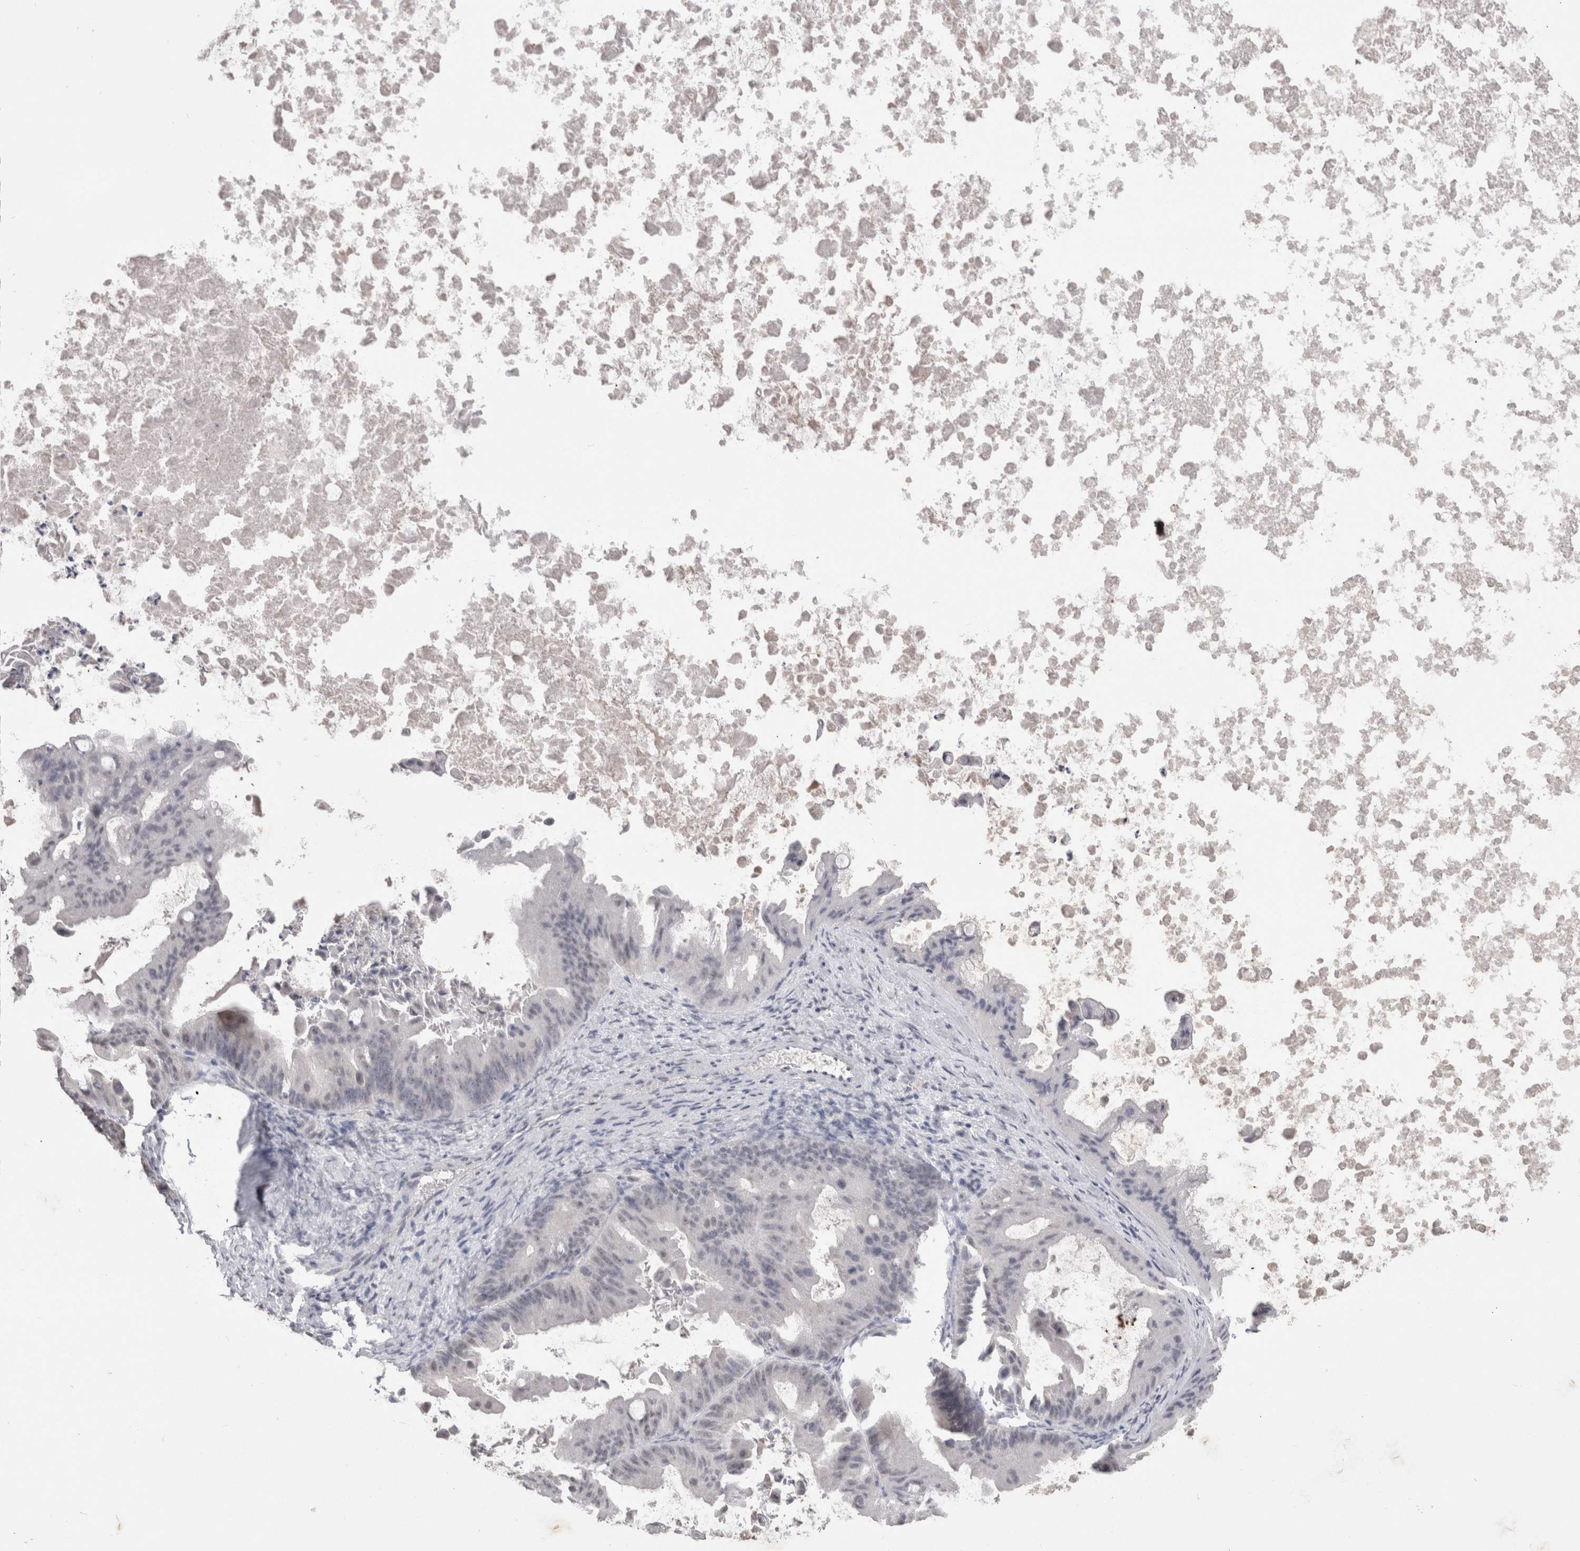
{"staining": {"intensity": "negative", "quantity": "none", "location": "none"}, "tissue": "ovarian cancer", "cell_type": "Tumor cells", "image_type": "cancer", "snomed": [{"axis": "morphology", "description": "Cystadenocarcinoma, mucinous, NOS"}, {"axis": "topography", "description": "Ovary"}], "caption": "DAB (3,3'-diaminobenzidine) immunohistochemical staining of mucinous cystadenocarcinoma (ovarian) shows no significant staining in tumor cells.", "gene": "DAXX", "patient": {"sex": "female", "age": 37}}